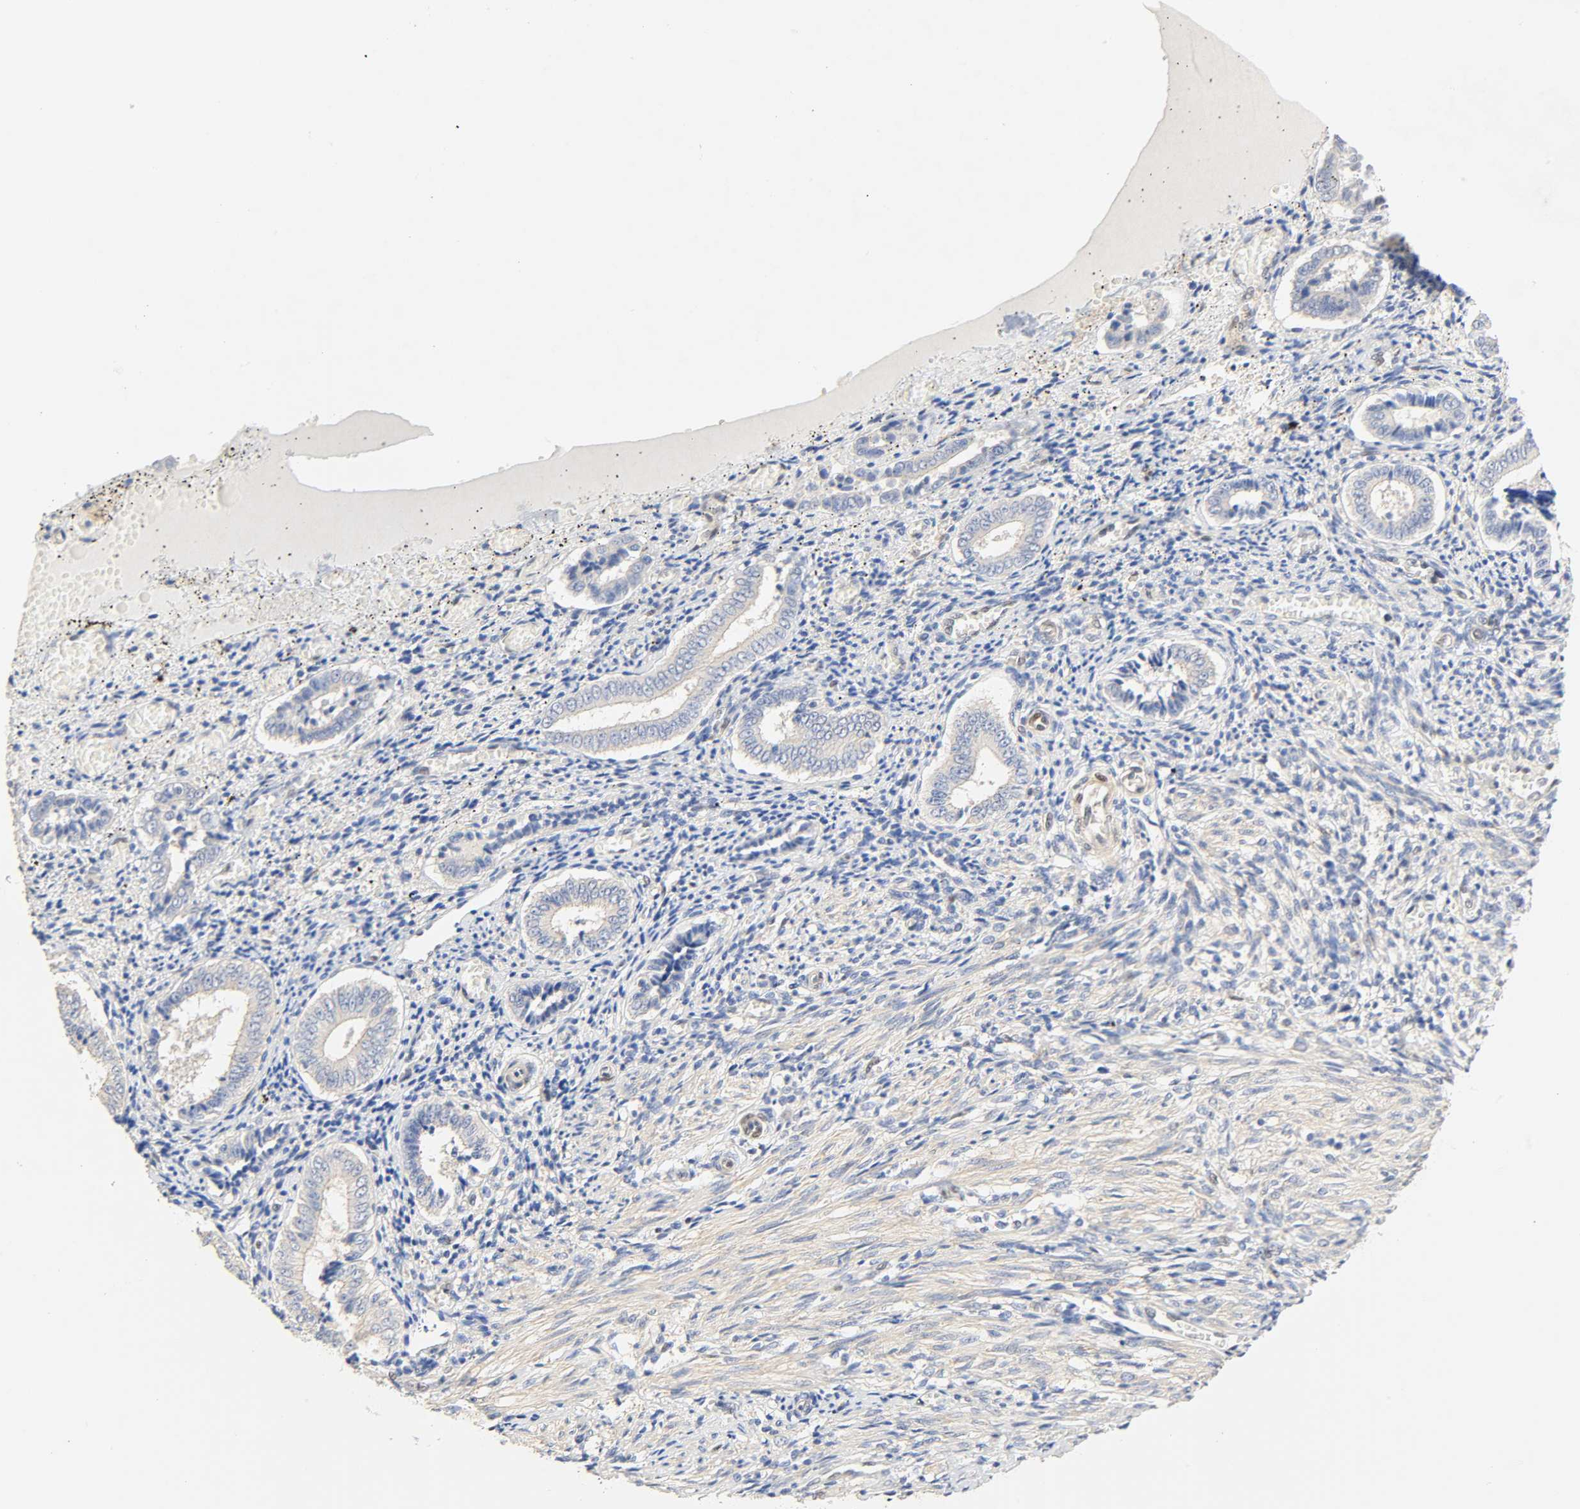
{"staining": {"intensity": "negative", "quantity": "none", "location": "none"}, "tissue": "endometrium", "cell_type": "Cells in endometrial stroma", "image_type": "normal", "snomed": [{"axis": "morphology", "description": "Normal tissue, NOS"}, {"axis": "topography", "description": "Endometrium"}], "caption": "Cells in endometrial stroma show no significant protein positivity in unremarkable endometrium. Brightfield microscopy of immunohistochemistry (IHC) stained with DAB (3,3'-diaminobenzidine) (brown) and hematoxylin (blue), captured at high magnification.", "gene": "BORCS8", "patient": {"sex": "female", "age": 42}}